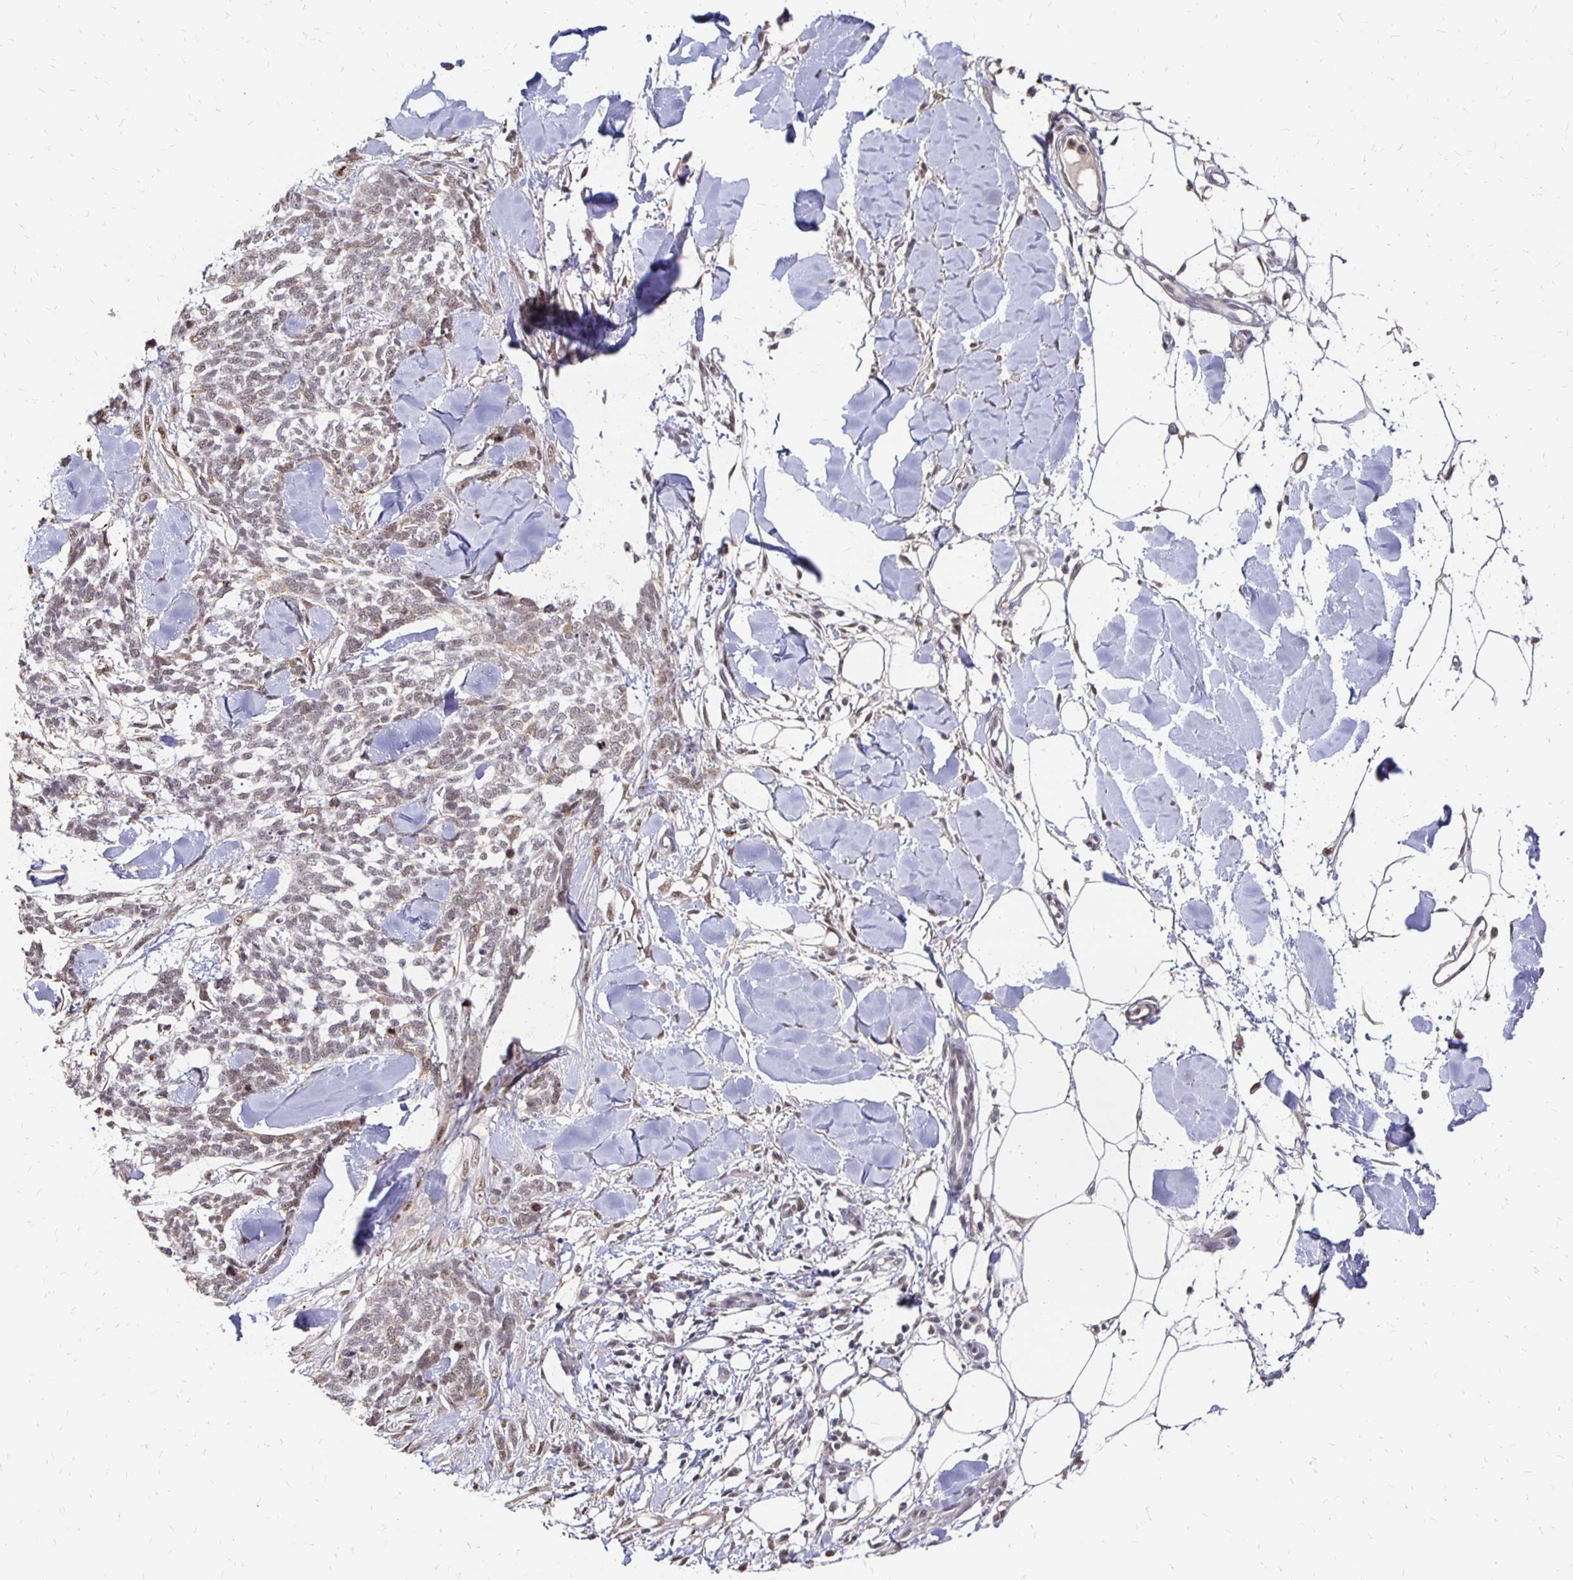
{"staining": {"intensity": "weak", "quantity": "<25%", "location": "nuclear"}, "tissue": "skin cancer", "cell_type": "Tumor cells", "image_type": "cancer", "snomed": [{"axis": "morphology", "description": "Basal cell carcinoma"}, {"axis": "topography", "description": "Skin"}], "caption": "High power microscopy histopathology image of an immunohistochemistry (IHC) photomicrograph of skin basal cell carcinoma, revealing no significant staining in tumor cells.", "gene": "CLASRP", "patient": {"sex": "female", "age": 59}}